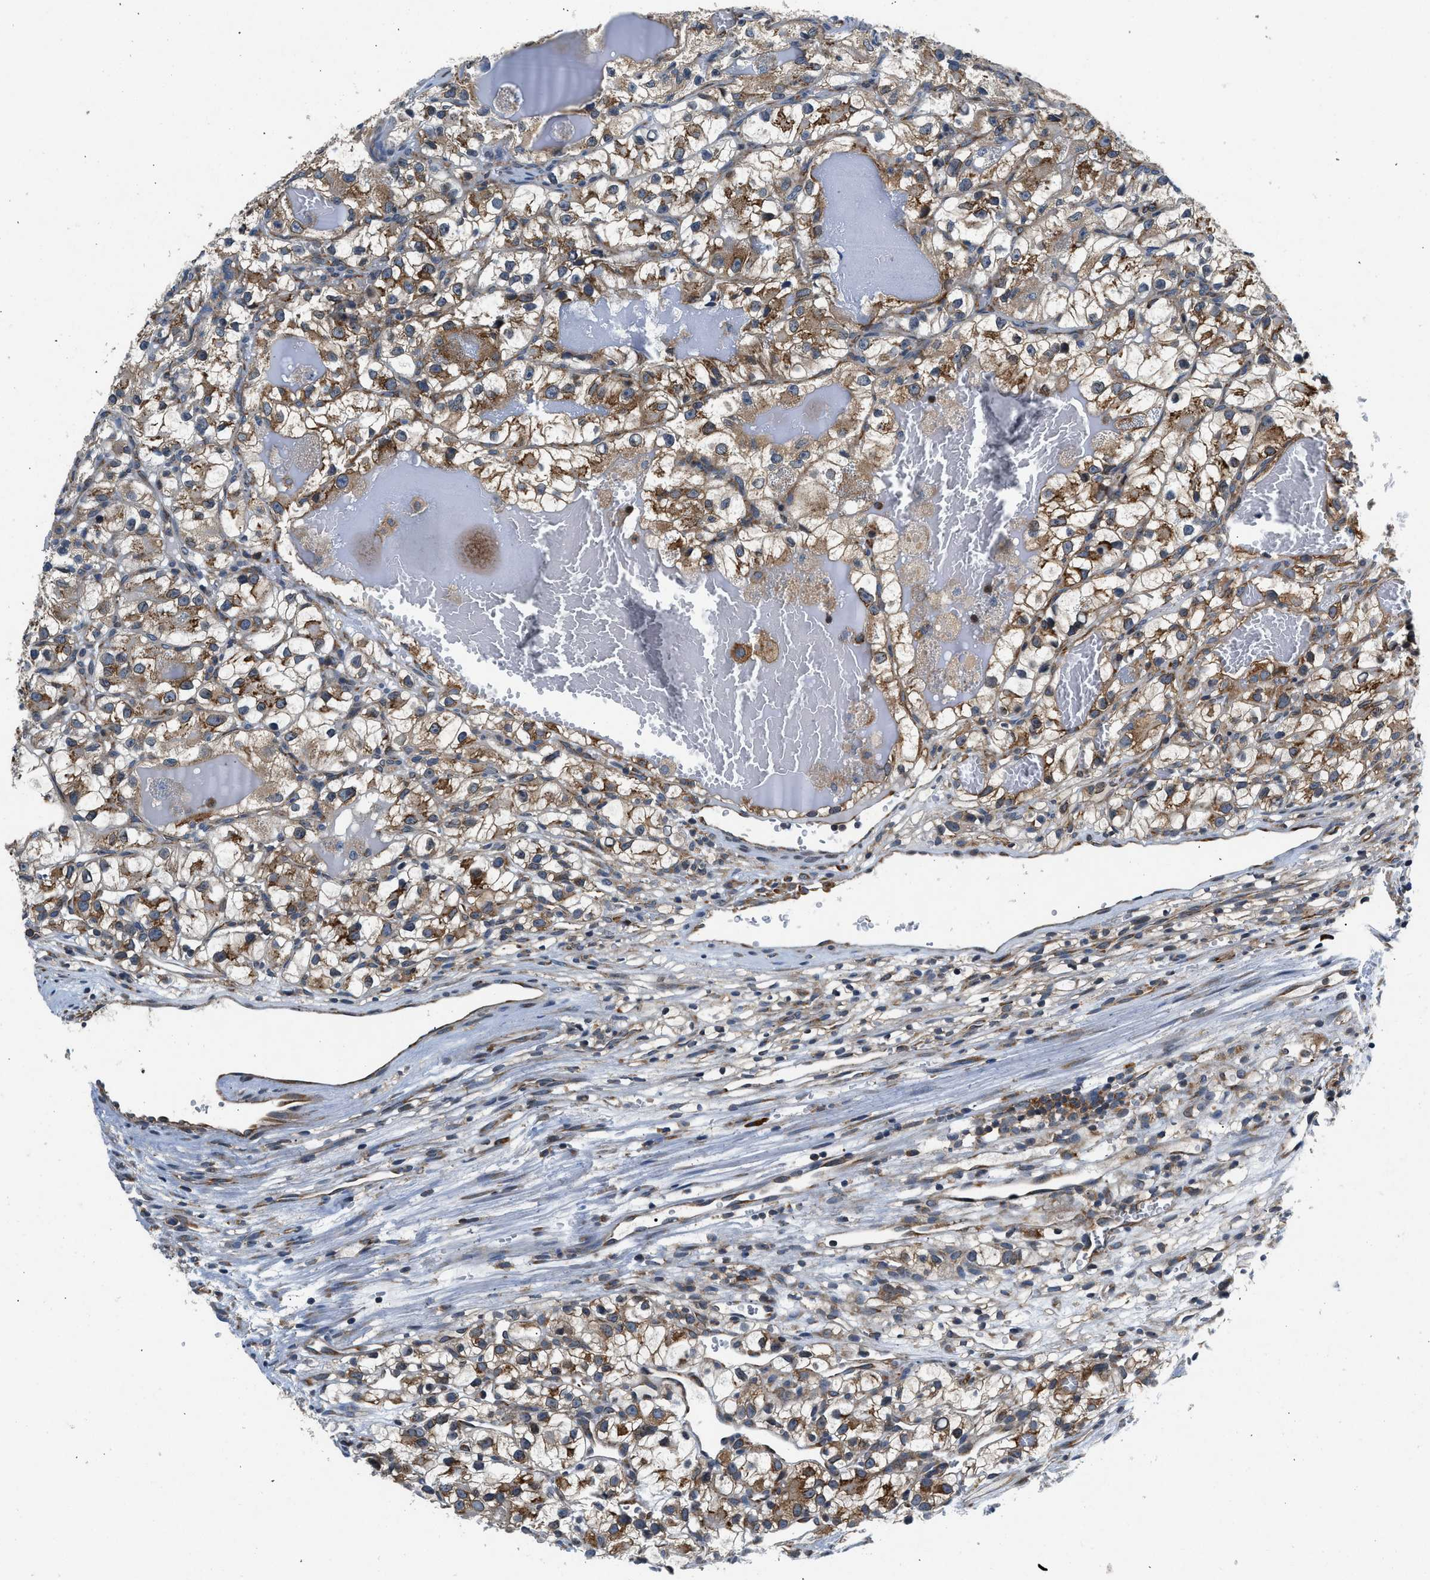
{"staining": {"intensity": "moderate", "quantity": "25%-75%", "location": "cytoplasmic/membranous"}, "tissue": "renal cancer", "cell_type": "Tumor cells", "image_type": "cancer", "snomed": [{"axis": "morphology", "description": "Adenocarcinoma, NOS"}, {"axis": "topography", "description": "Kidney"}], "caption": "An image of human renal cancer (adenocarcinoma) stained for a protein displays moderate cytoplasmic/membranous brown staining in tumor cells.", "gene": "PA2G4", "patient": {"sex": "female", "age": 57}}